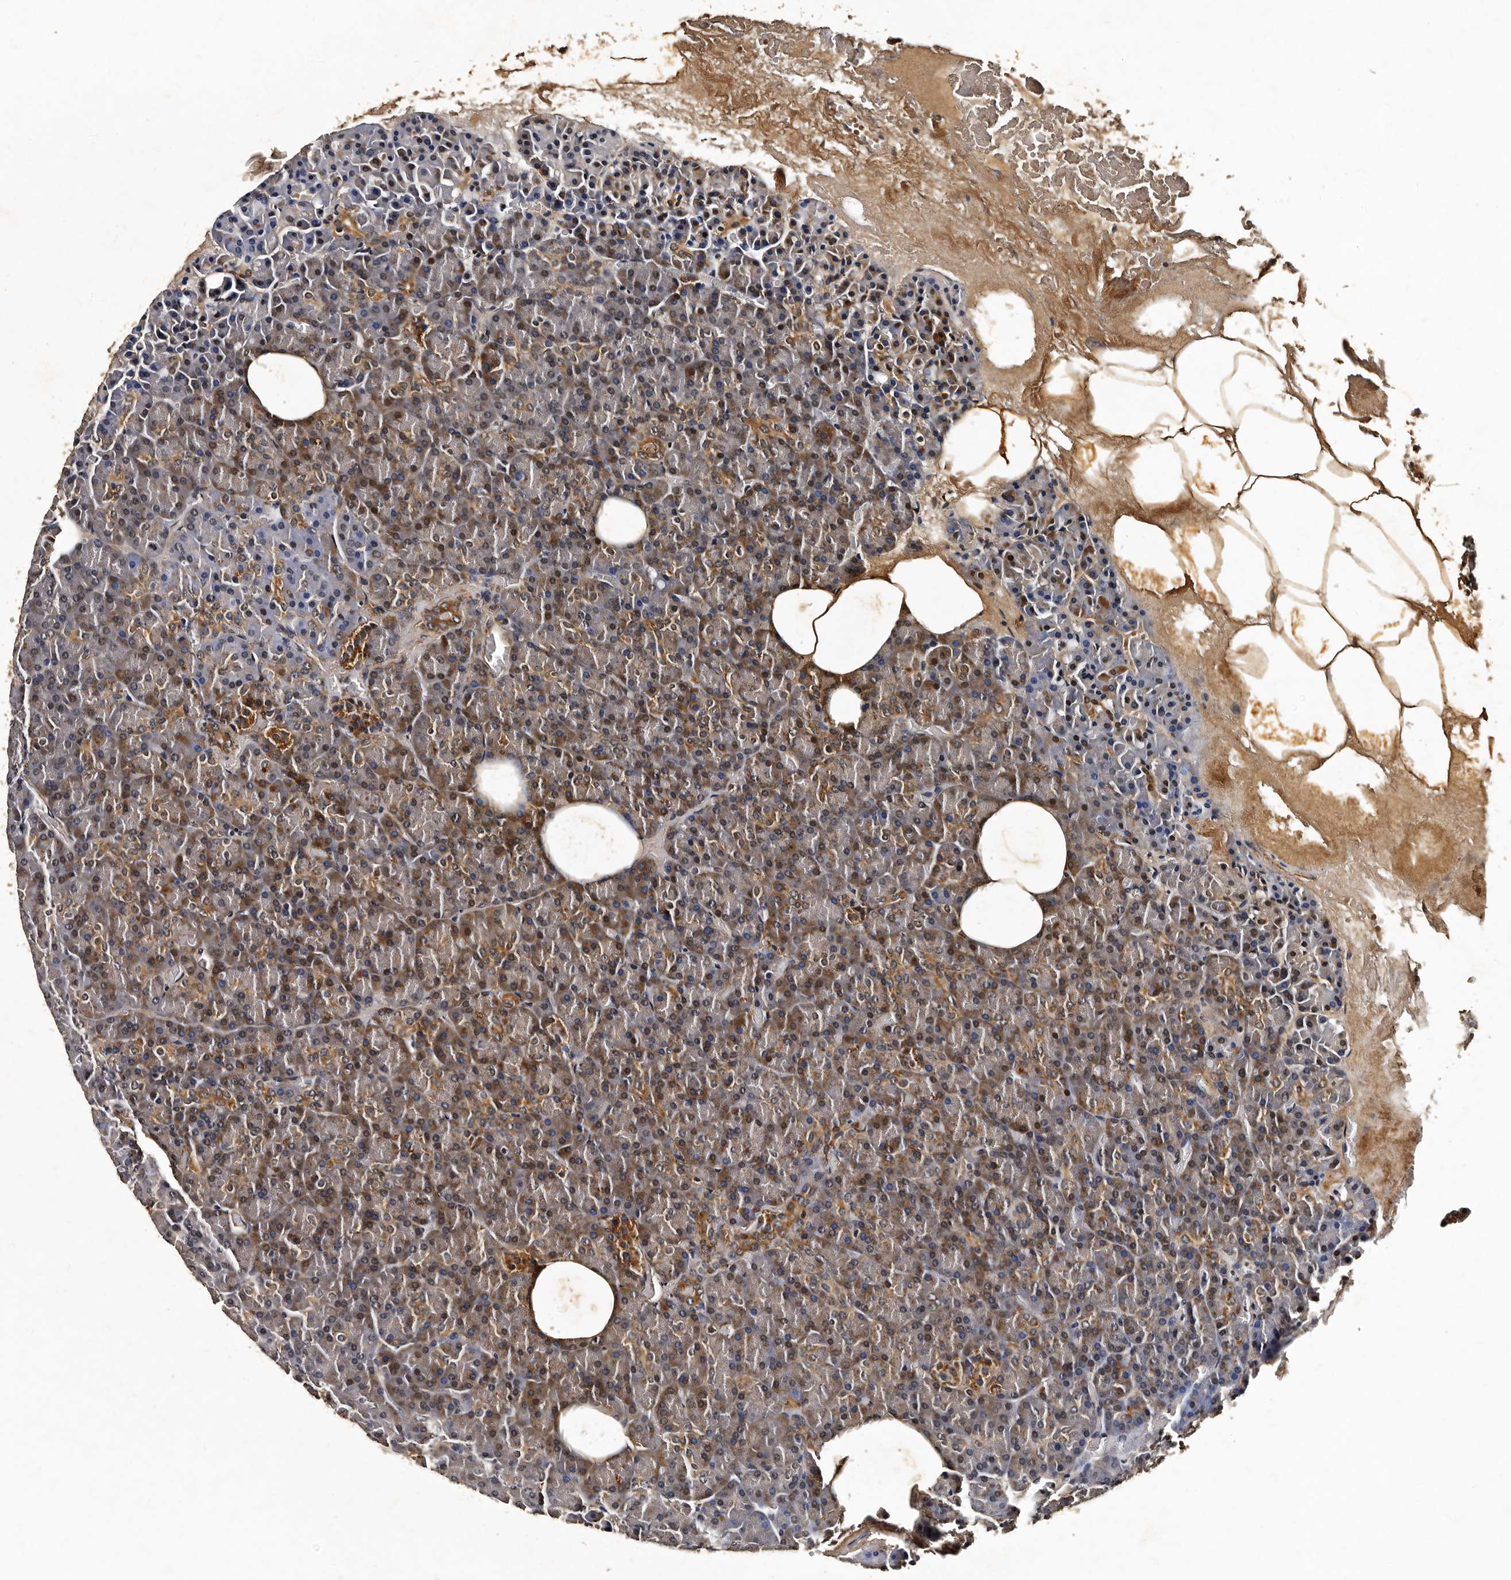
{"staining": {"intensity": "strong", "quantity": "<25%", "location": "cytoplasmic/membranous"}, "tissue": "pancreas", "cell_type": "Exocrine glandular cells", "image_type": "normal", "snomed": [{"axis": "morphology", "description": "Normal tissue, NOS"}, {"axis": "morphology", "description": "Carcinoid, malignant, NOS"}, {"axis": "topography", "description": "Pancreas"}], "caption": "The micrograph displays a brown stain indicating the presence of a protein in the cytoplasmic/membranous of exocrine glandular cells in pancreas.", "gene": "CPNE3", "patient": {"sex": "female", "age": 35}}